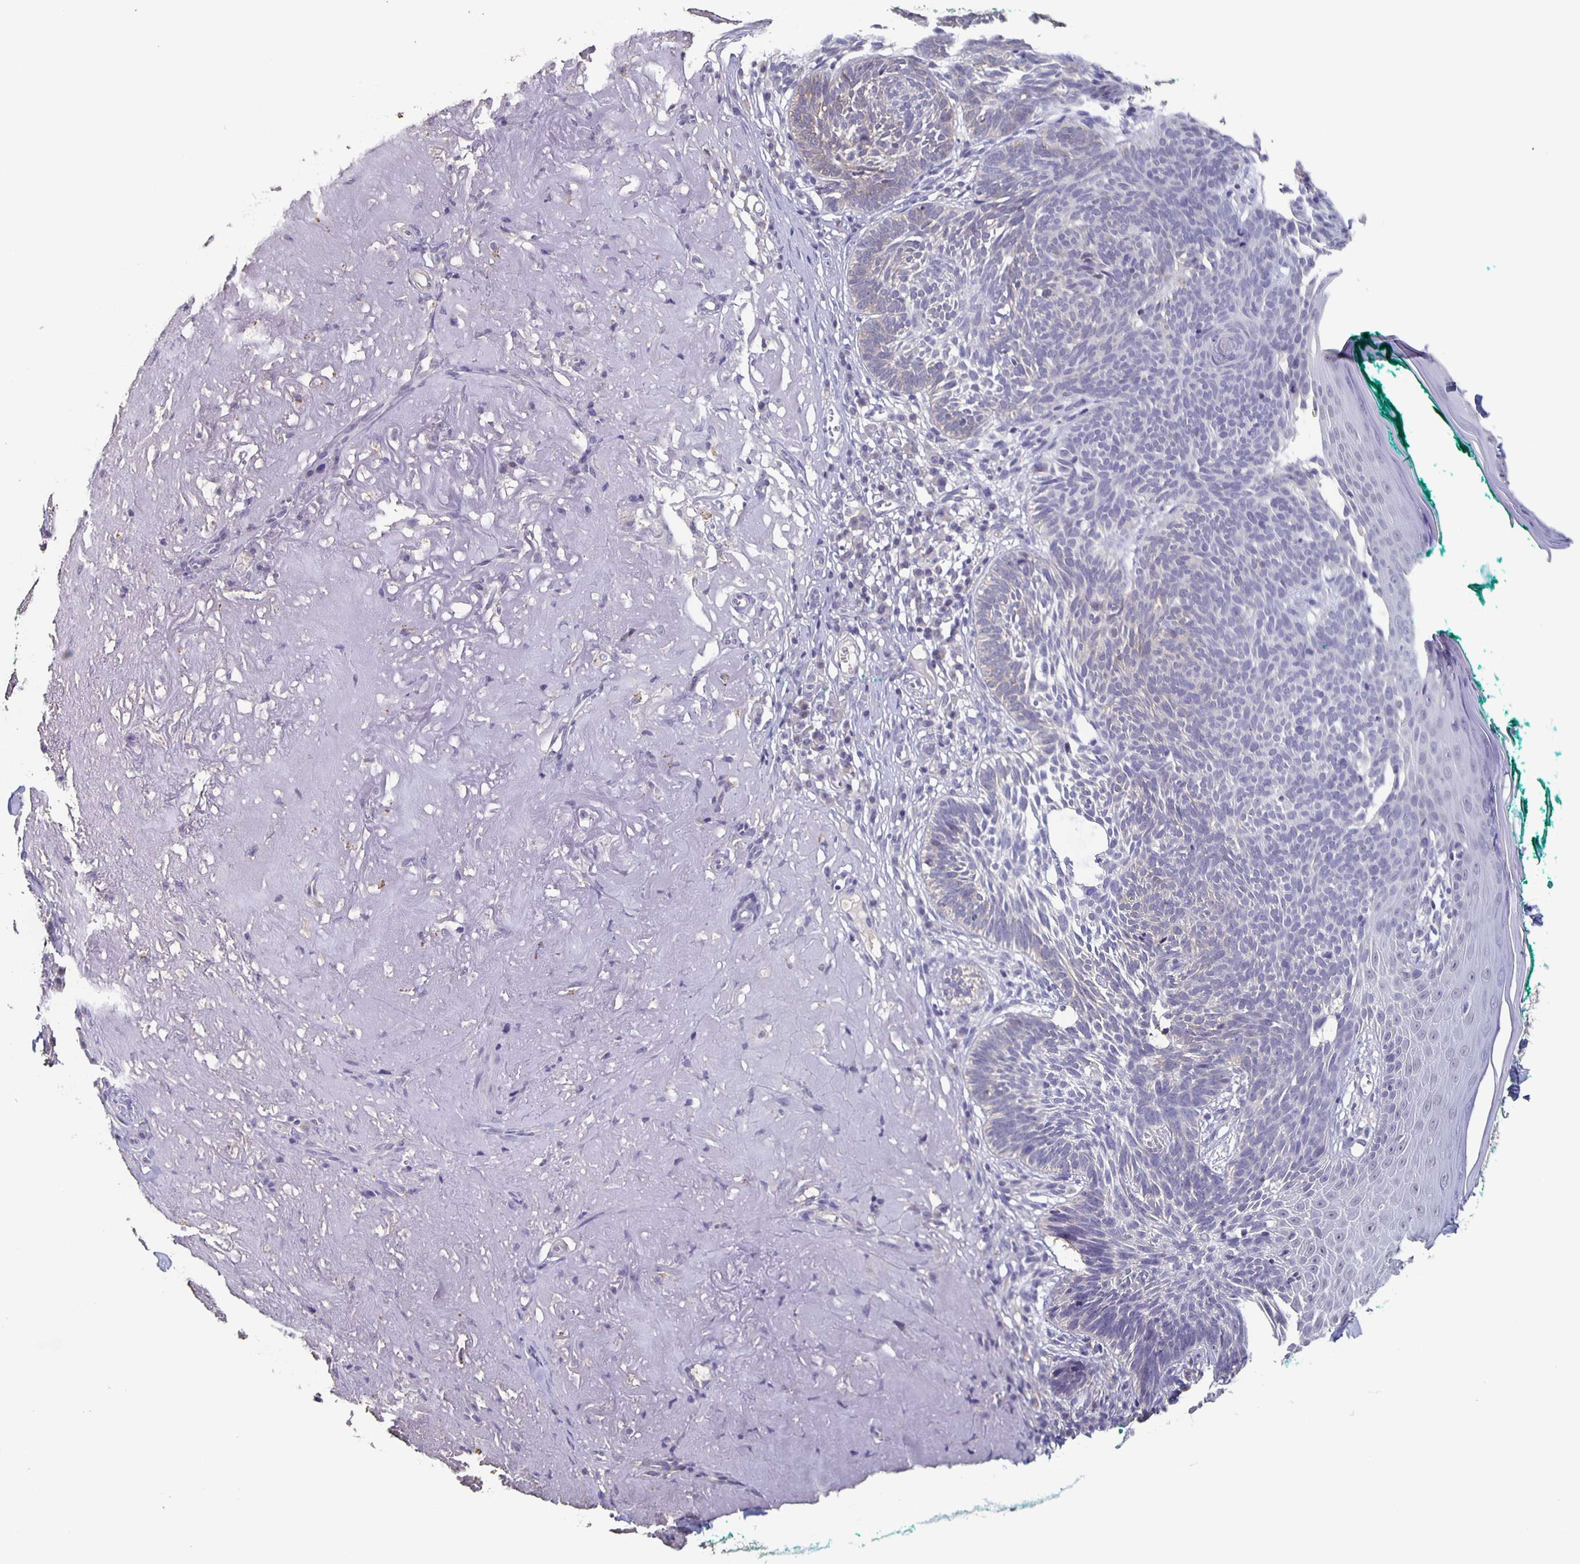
{"staining": {"intensity": "negative", "quantity": "none", "location": "none"}, "tissue": "skin cancer", "cell_type": "Tumor cells", "image_type": "cancer", "snomed": [{"axis": "morphology", "description": "Basal cell carcinoma"}, {"axis": "topography", "description": "Skin"}, {"axis": "topography", "description": "Skin of face"}], "caption": "An image of human basal cell carcinoma (skin) is negative for staining in tumor cells. Nuclei are stained in blue.", "gene": "CACNA2D2", "patient": {"sex": "female", "age": 80}}